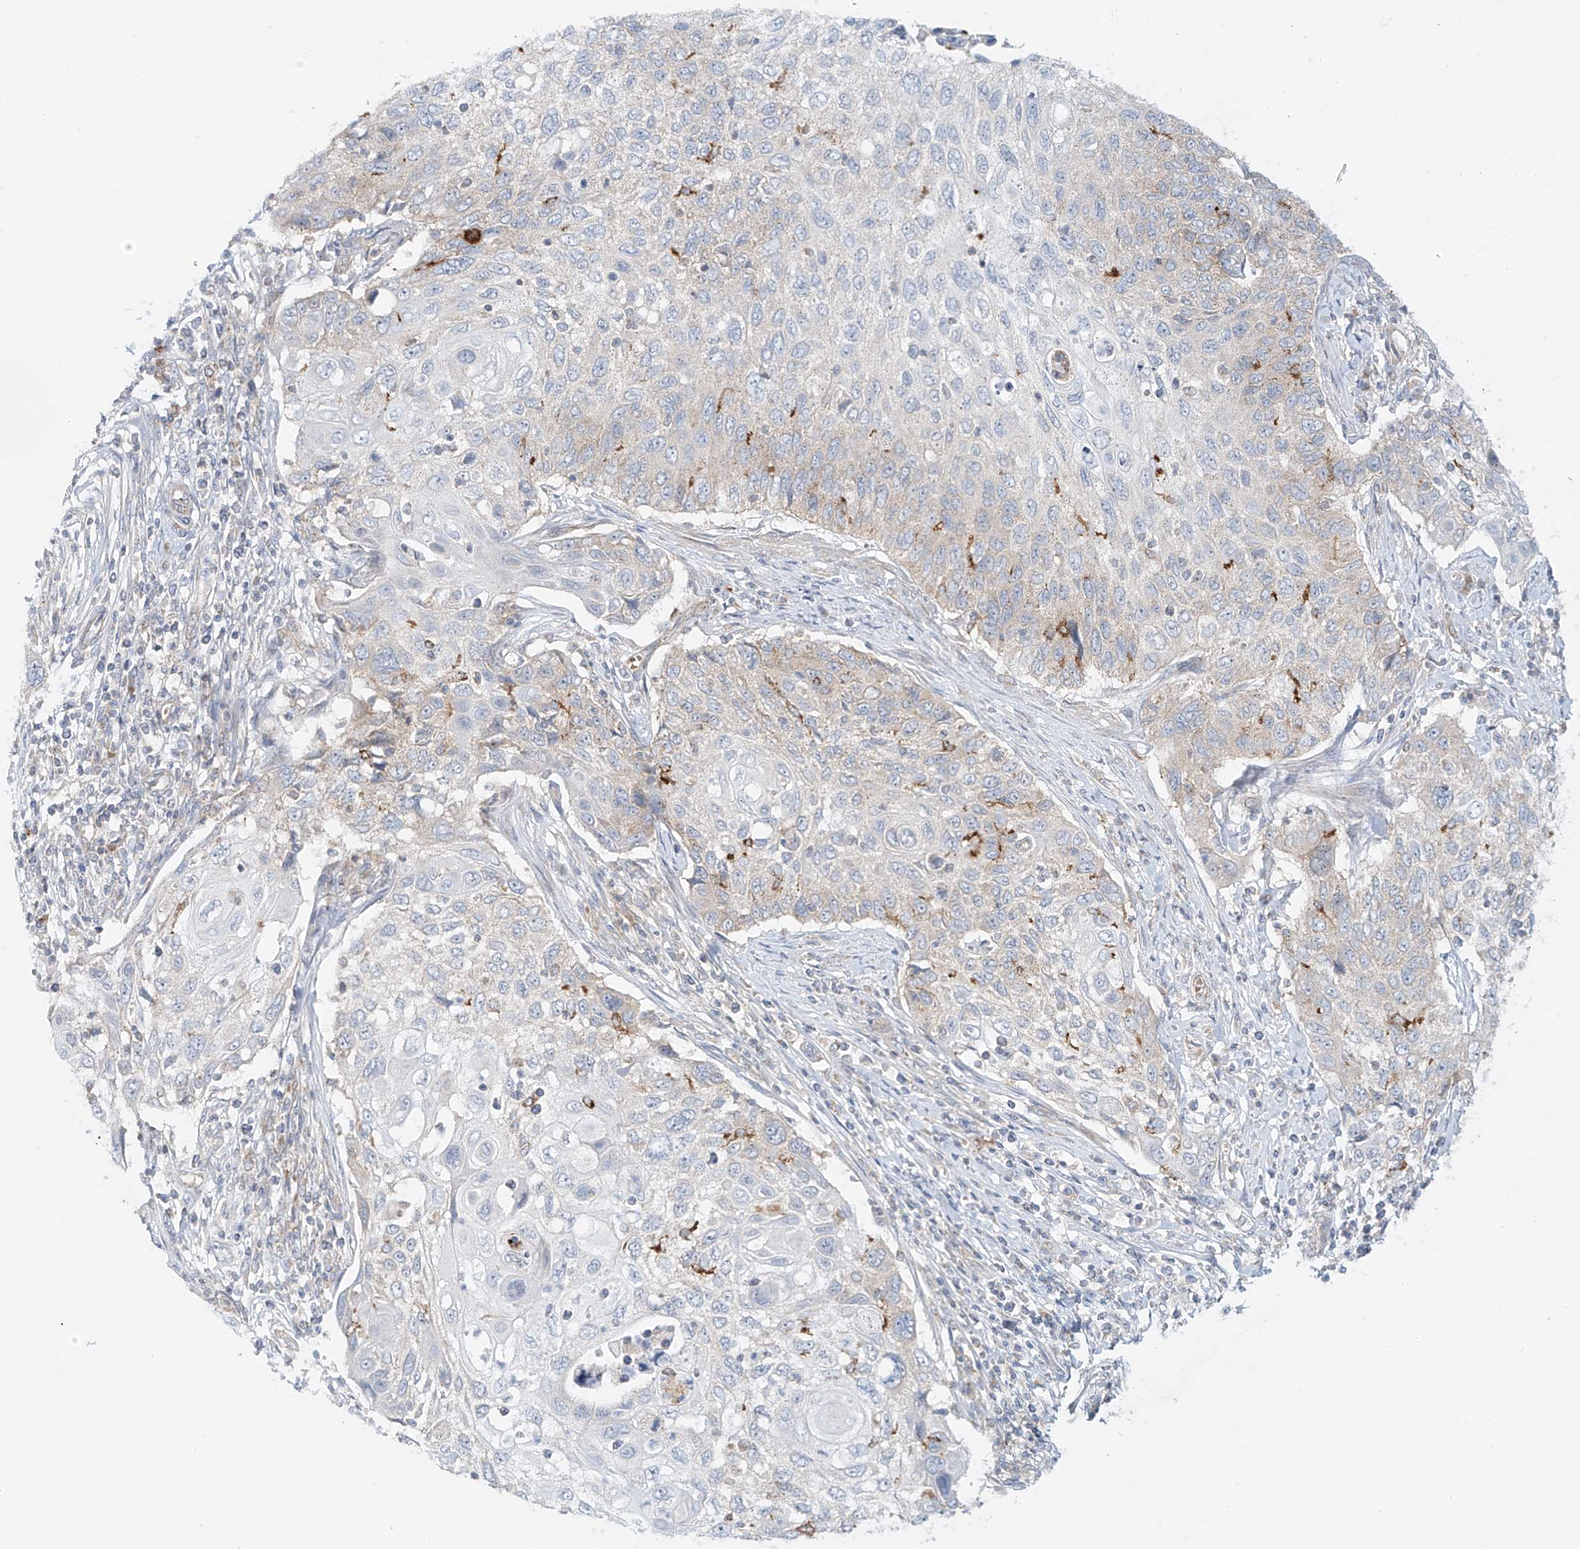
{"staining": {"intensity": "negative", "quantity": "none", "location": "none"}, "tissue": "cervical cancer", "cell_type": "Tumor cells", "image_type": "cancer", "snomed": [{"axis": "morphology", "description": "Squamous cell carcinoma, NOS"}, {"axis": "topography", "description": "Cervix"}], "caption": "Tumor cells show no significant staining in cervical cancer (squamous cell carcinoma).", "gene": "TJAP1", "patient": {"sex": "female", "age": 70}}